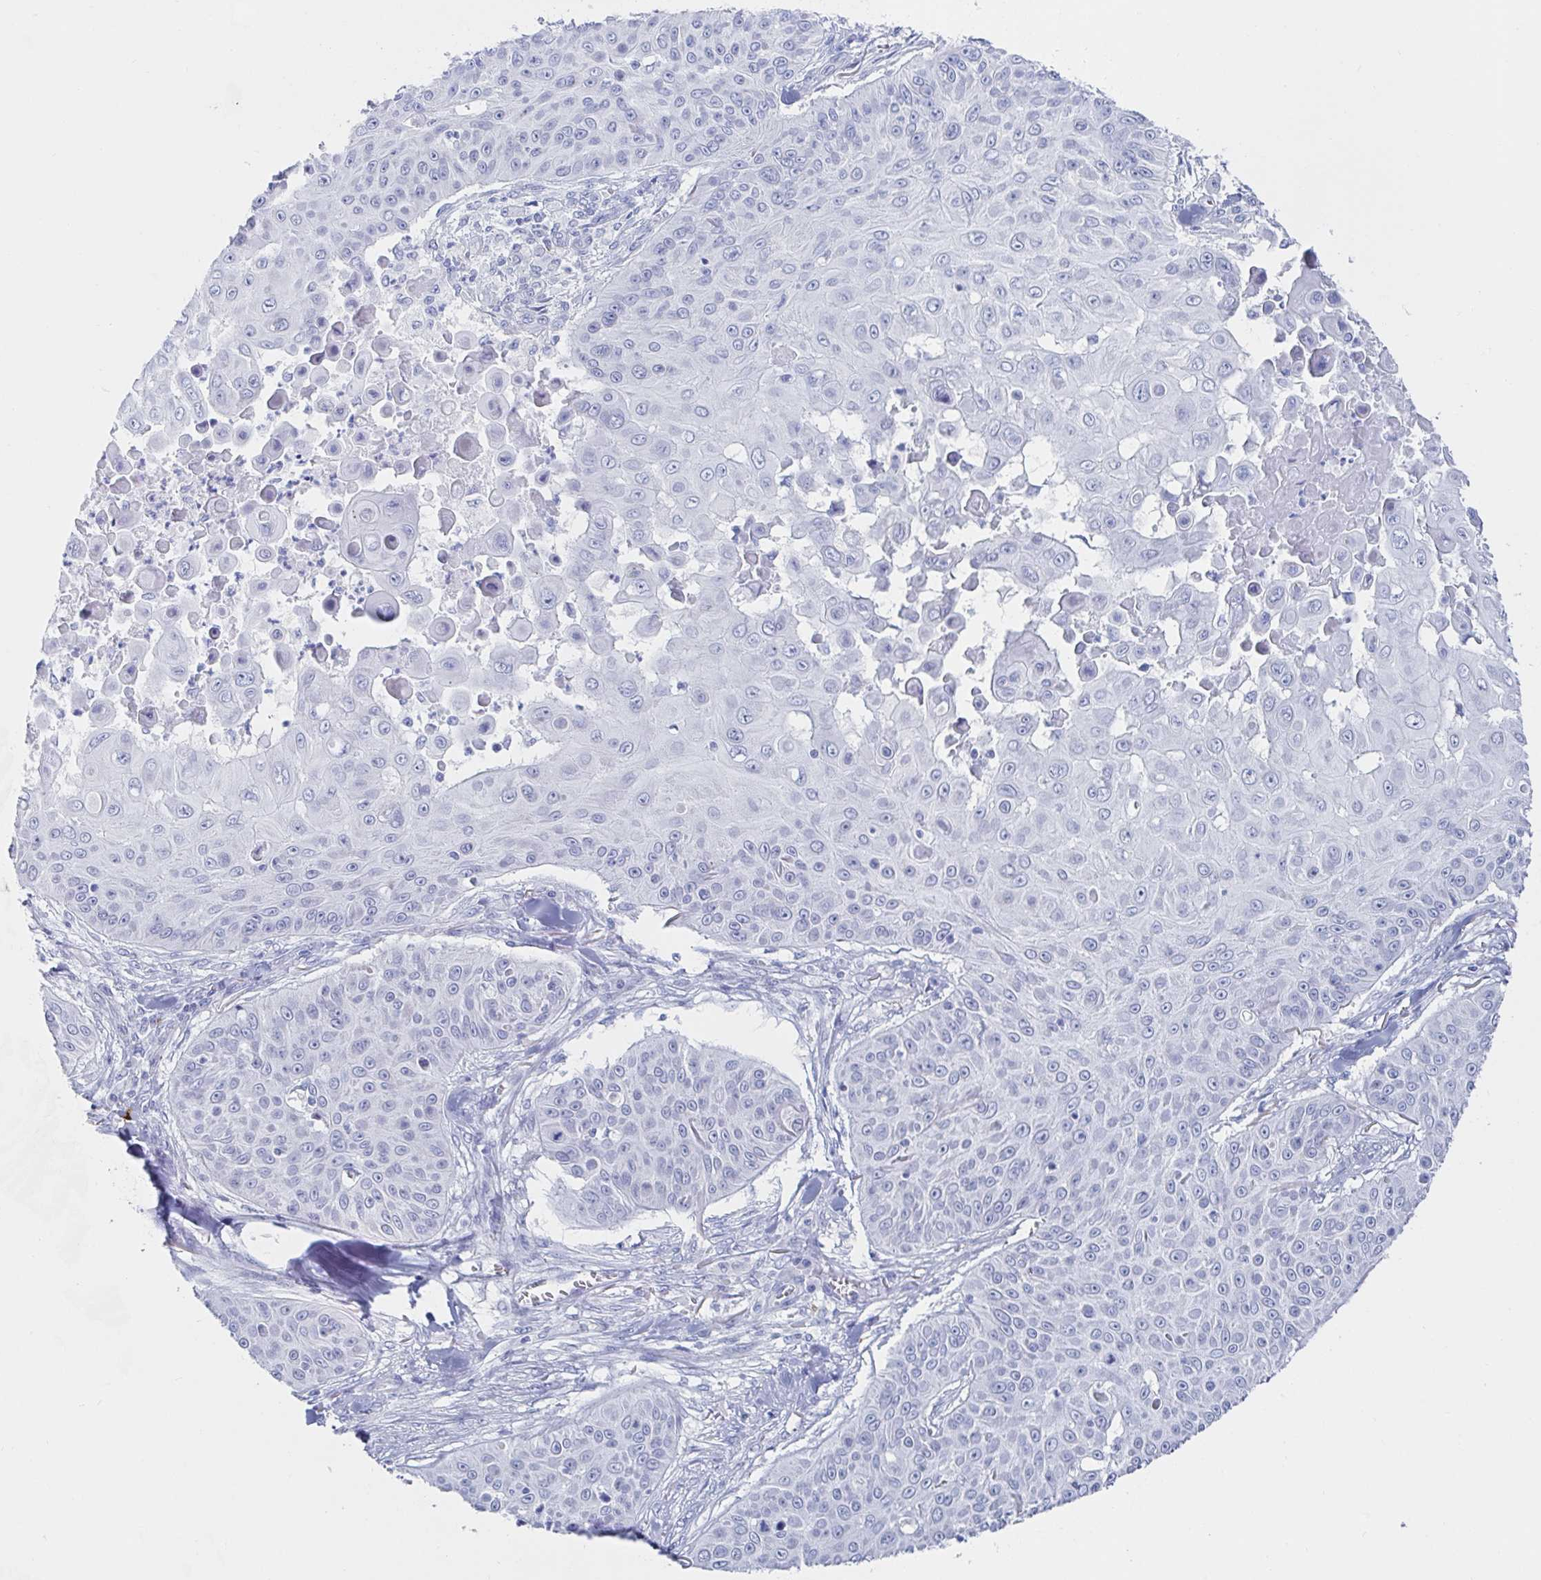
{"staining": {"intensity": "negative", "quantity": "none", "location": "none"}, "tissue": "skin cancer", "cell_type": "Tumor cells", "image_type": "cancer", "snomed": [{"axis": "morphology", "description": "Squamous cell carcinoma, NOS"}, {"axis": "topography", "description": "Skin"}], "caption": "There is no significant positivity in tumor cells of skin cancer (squamous cell carcinoma). (Immunohistochemistry, brightfield microscopy, high magnification).", "gene": "PACSIN1", "patient": {"sex": "male", "age": 82}}